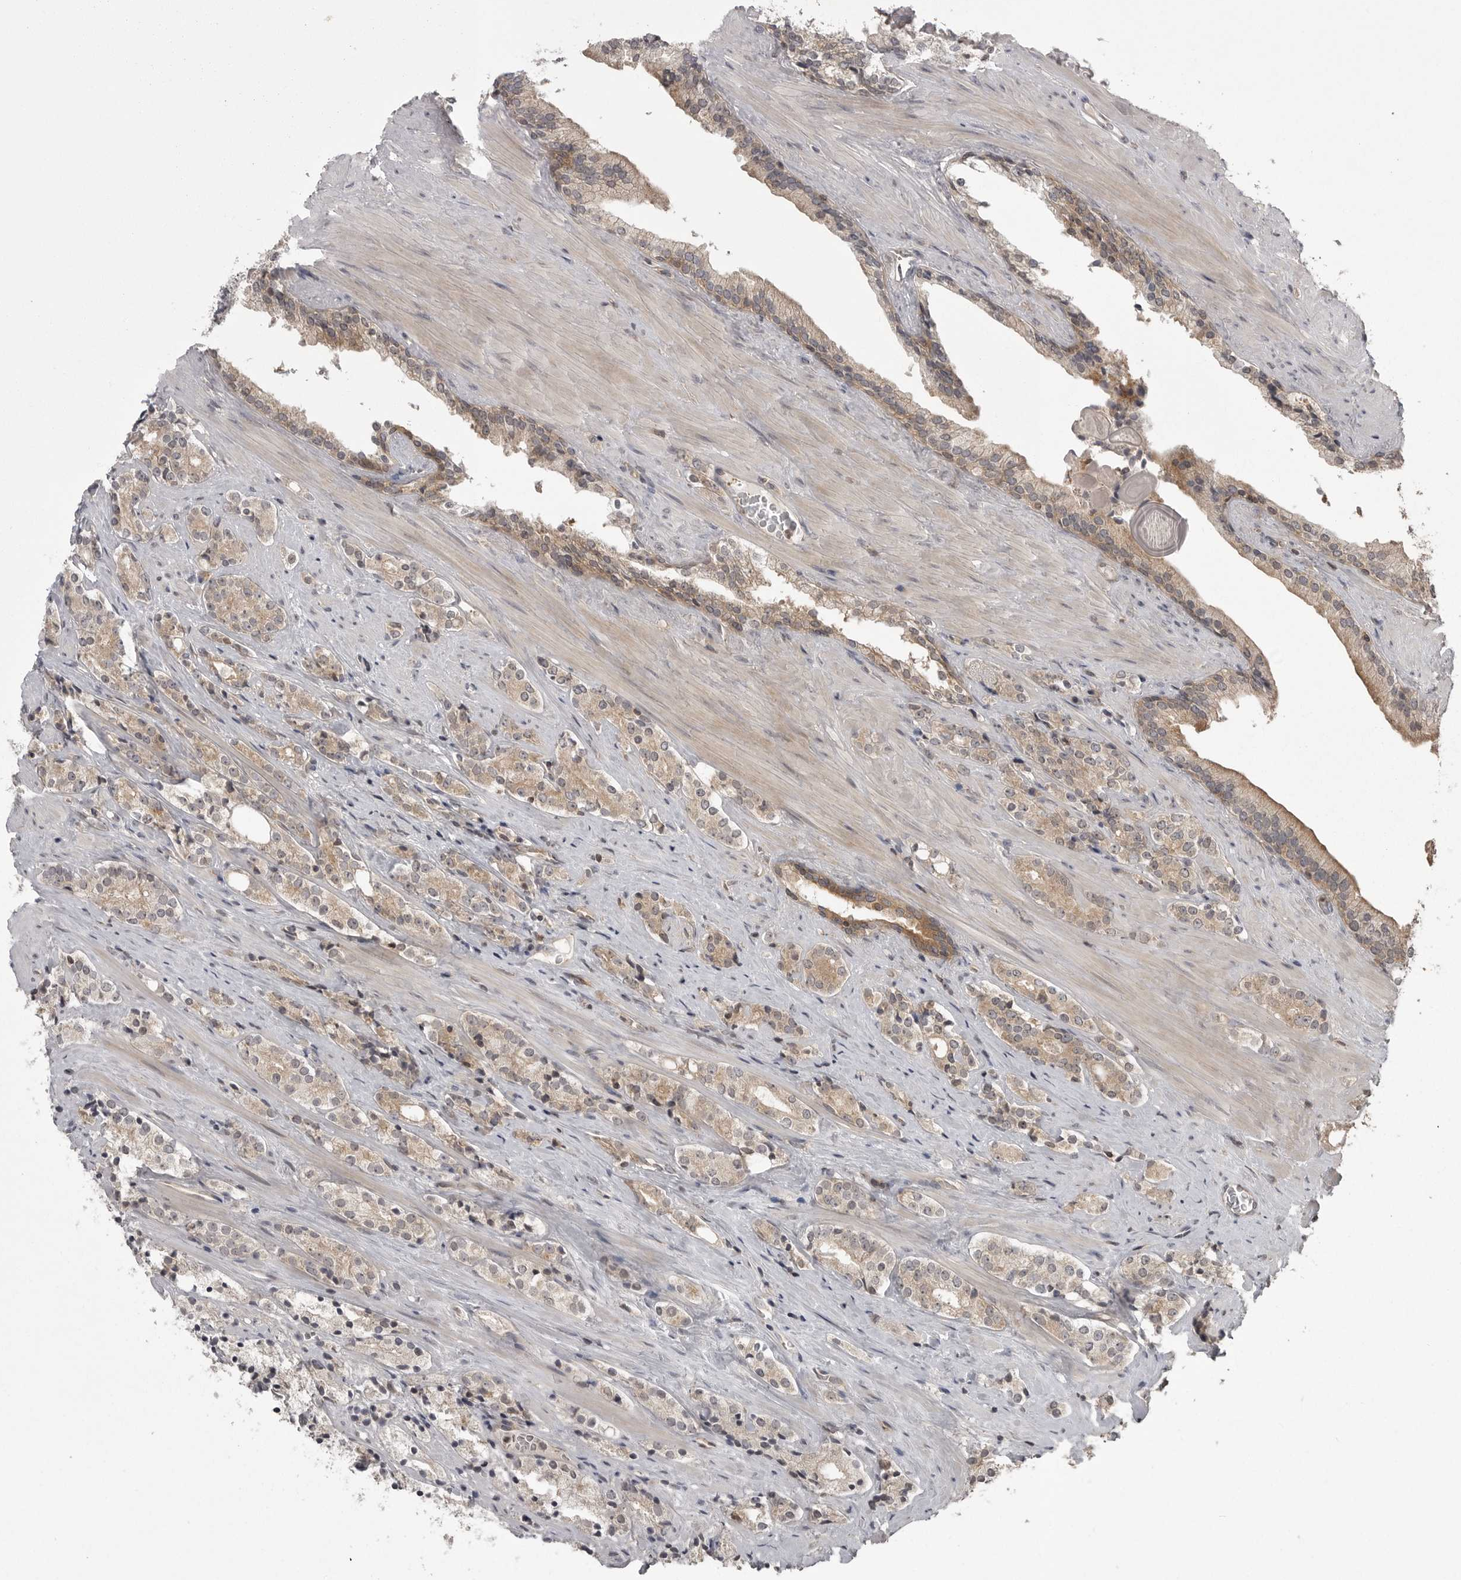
{"staining": {"intensity": "weak", "quantity": "25%-75%", "location": "cytoplasmic/membranous"}, "tissue": "prostate cancer", "cell_type": "Tumor cells", "image_type": "cancer", "snomed": [{"axis": "morphology", "description": "Adenocarcinoma, High grade"}, {"axis": "topography", "description": "Prostate"}], "caption": "Immunohistochemistry image of prostate high-grade adenocarcinoma stained for a protein (brown), which displays low levels of weak cytoplasmic/membranous expression in approximately 25%-75% of tumor cells.", "gene": "STK24", "patient": {"sex": "male", "age": 71}}